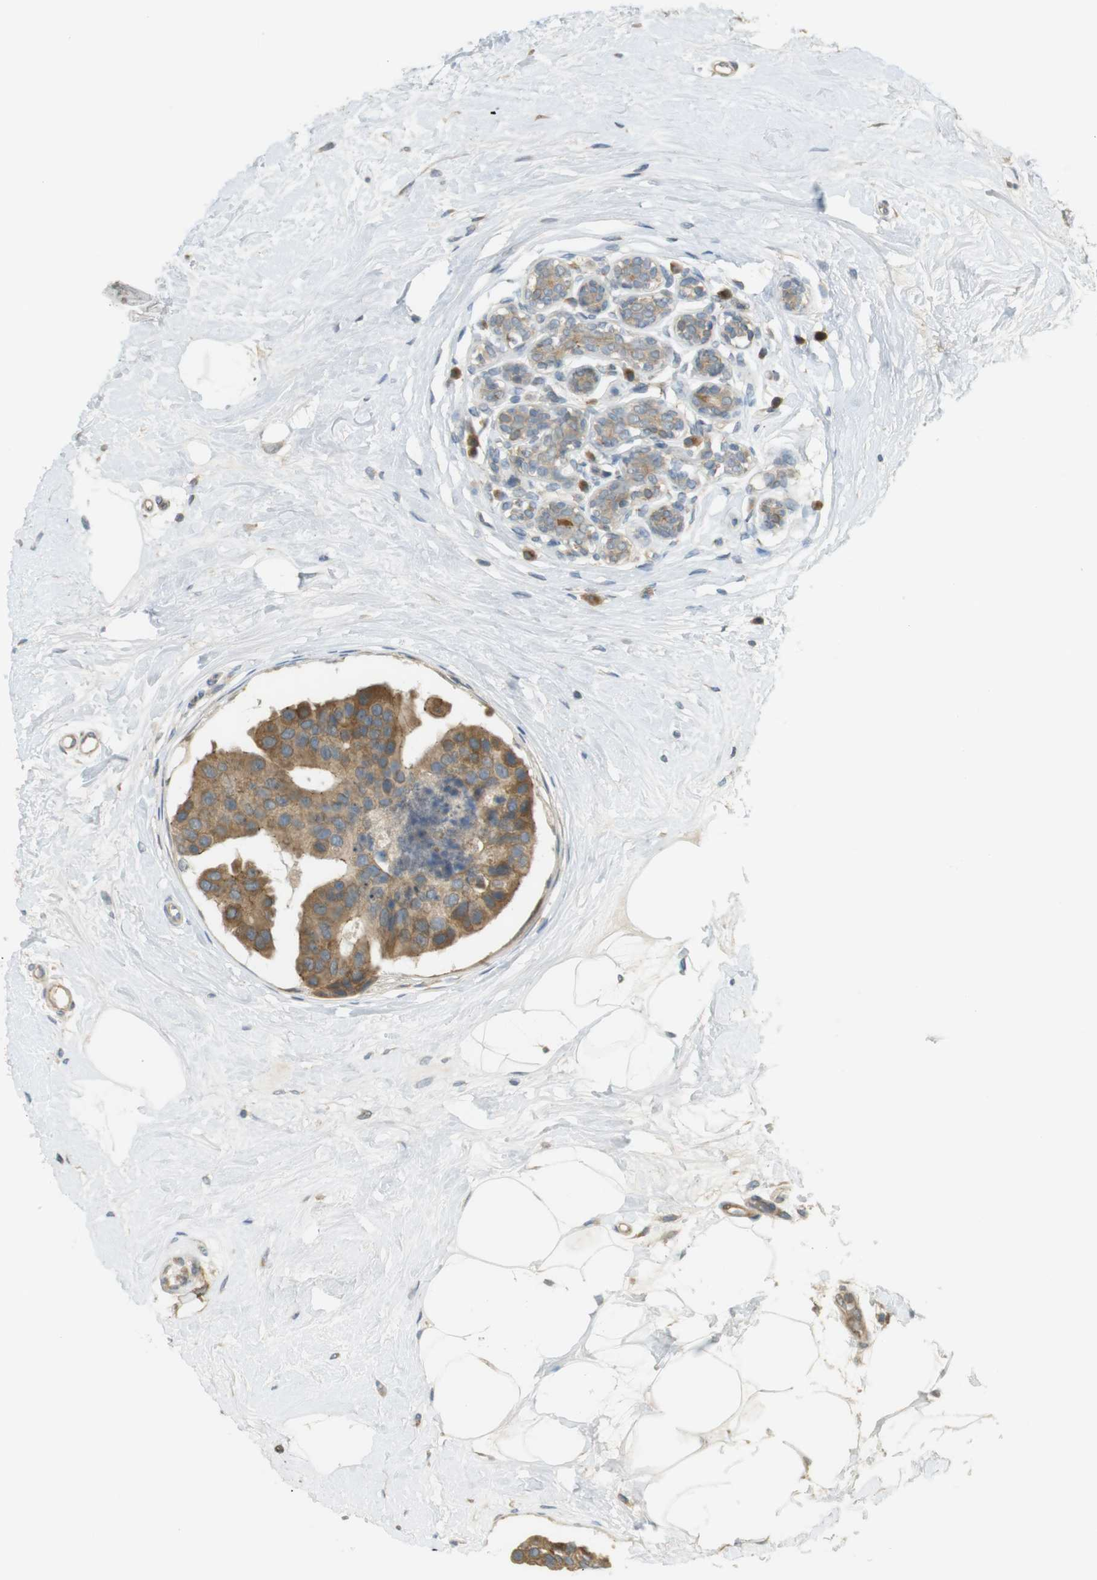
{"staining": {"intensity": "moderate", "quantity": ">75%", "location": "cytoplasmic/membranous"}, "tissue": "breast cancer", "cell_type": "Tumor cells", "image_type": "cancer", "snomed": [{"axis": "morphology", "description": "Normal tissue, NOS"}, {"axis": "morphology", "description": "Duct carcinoma"}, {"axis": "topography", "description": "Breast"}], "caption": "A high-resolution histopathology image shows IHC staining of breast invasive ductal carcinoma, which displays moderate cytoplasmic/membranous expression in about >75% of tumor cells.", "gene": "CLRN3", "patient": {"sex": "female", "age": 39}}